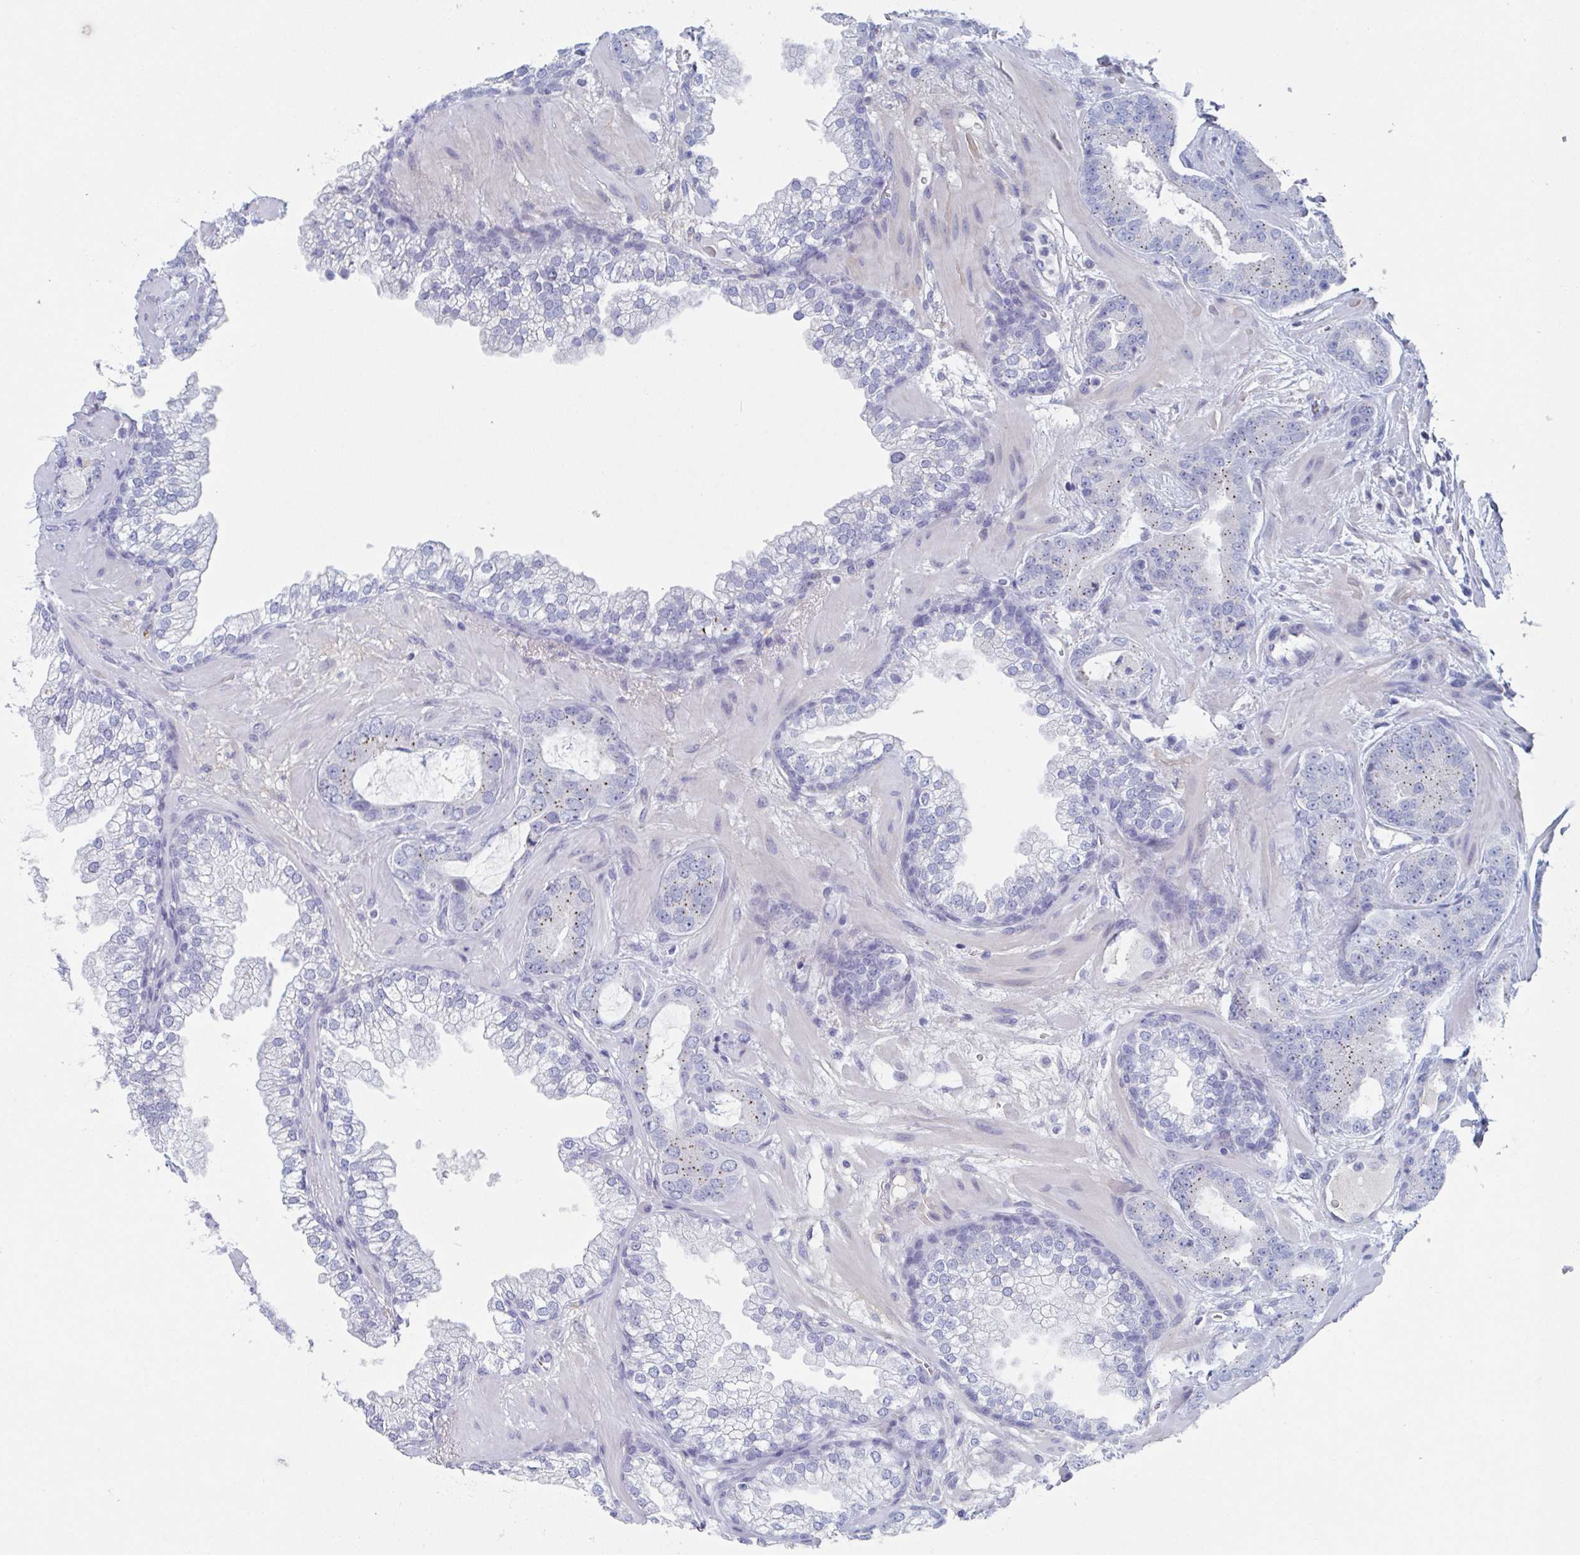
{"staining": {"intensity": "weak", "quantity": "25%-75%", "location": "cytoplasmic/membranous"}, "tissue": "prostate cancer", "cell_type": "Tumor cells", "image_type": "cancer", "snomed": [{"axis": "morphology", "description": "Adenocarcinoma, Low grade"}, {"axis": "topography", "description": "Prostate"}], "caption": "About 25%-75% of tumor cells in prostate cancer demonstrate weak cytoplasmic/membranous protein expression as visualized by brown immunohistochemical staining.", "gene": "NT5C3B", "patient": {"sex": "male", "age": 62}}